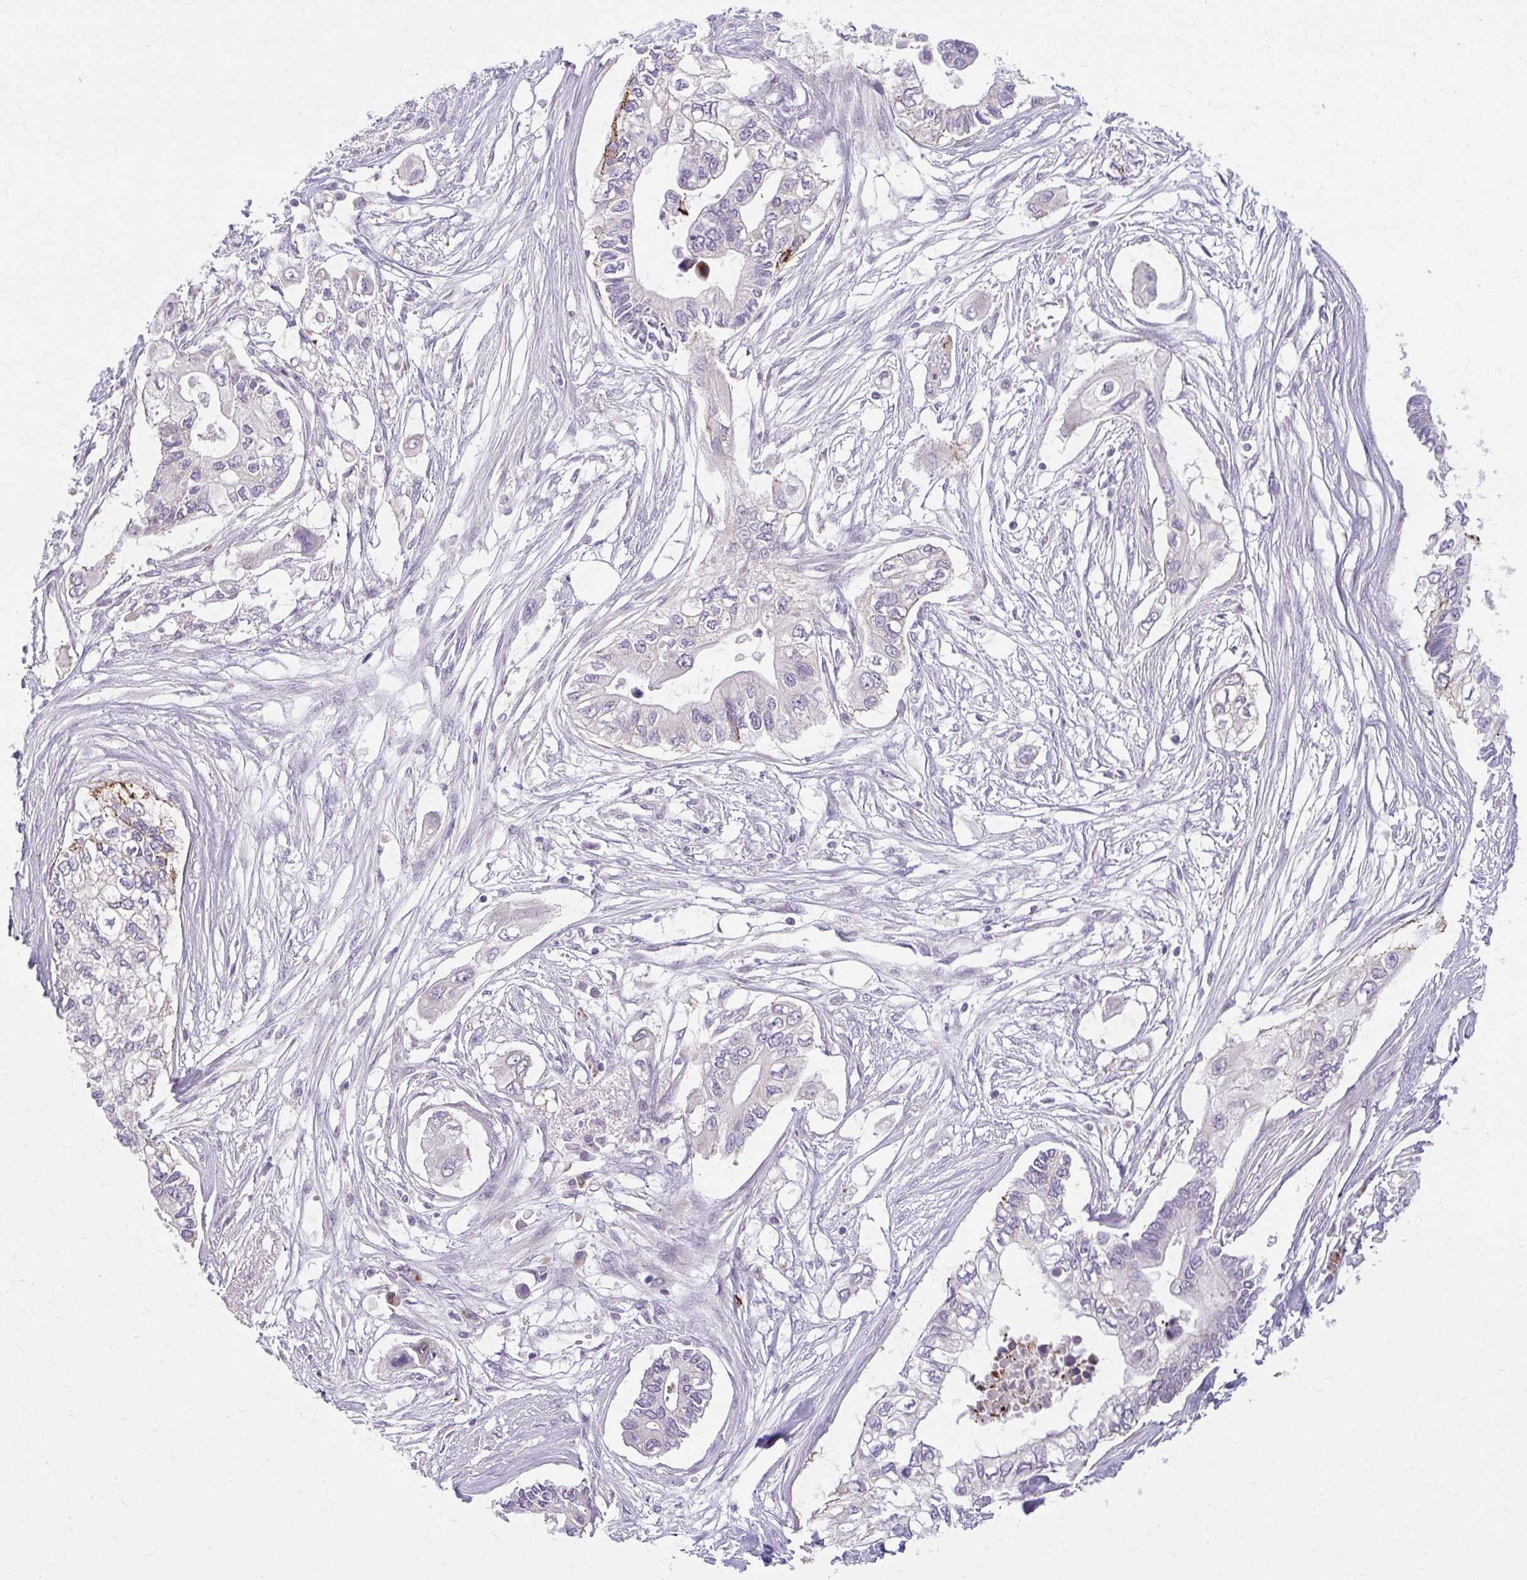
{"staining": {"intensity": "negative", "quantity": "none", "location": "none"}, "tissue": "pancreatic cancer", "cell_type": "Tumor cells", "image_type": "cancer", "snomed": [{"axis": "morphology", "description": "Adenocarcinoma, NOS"}, {"axis": "topography", "description": "Pancreas"}], "caption": "A photomicrograph of pancreatic cancer stained for a protein exhibits no brown staining in tumor cells.", "gene": "ZFYVE26", "patient": {"sex": "female", "age": 63}}